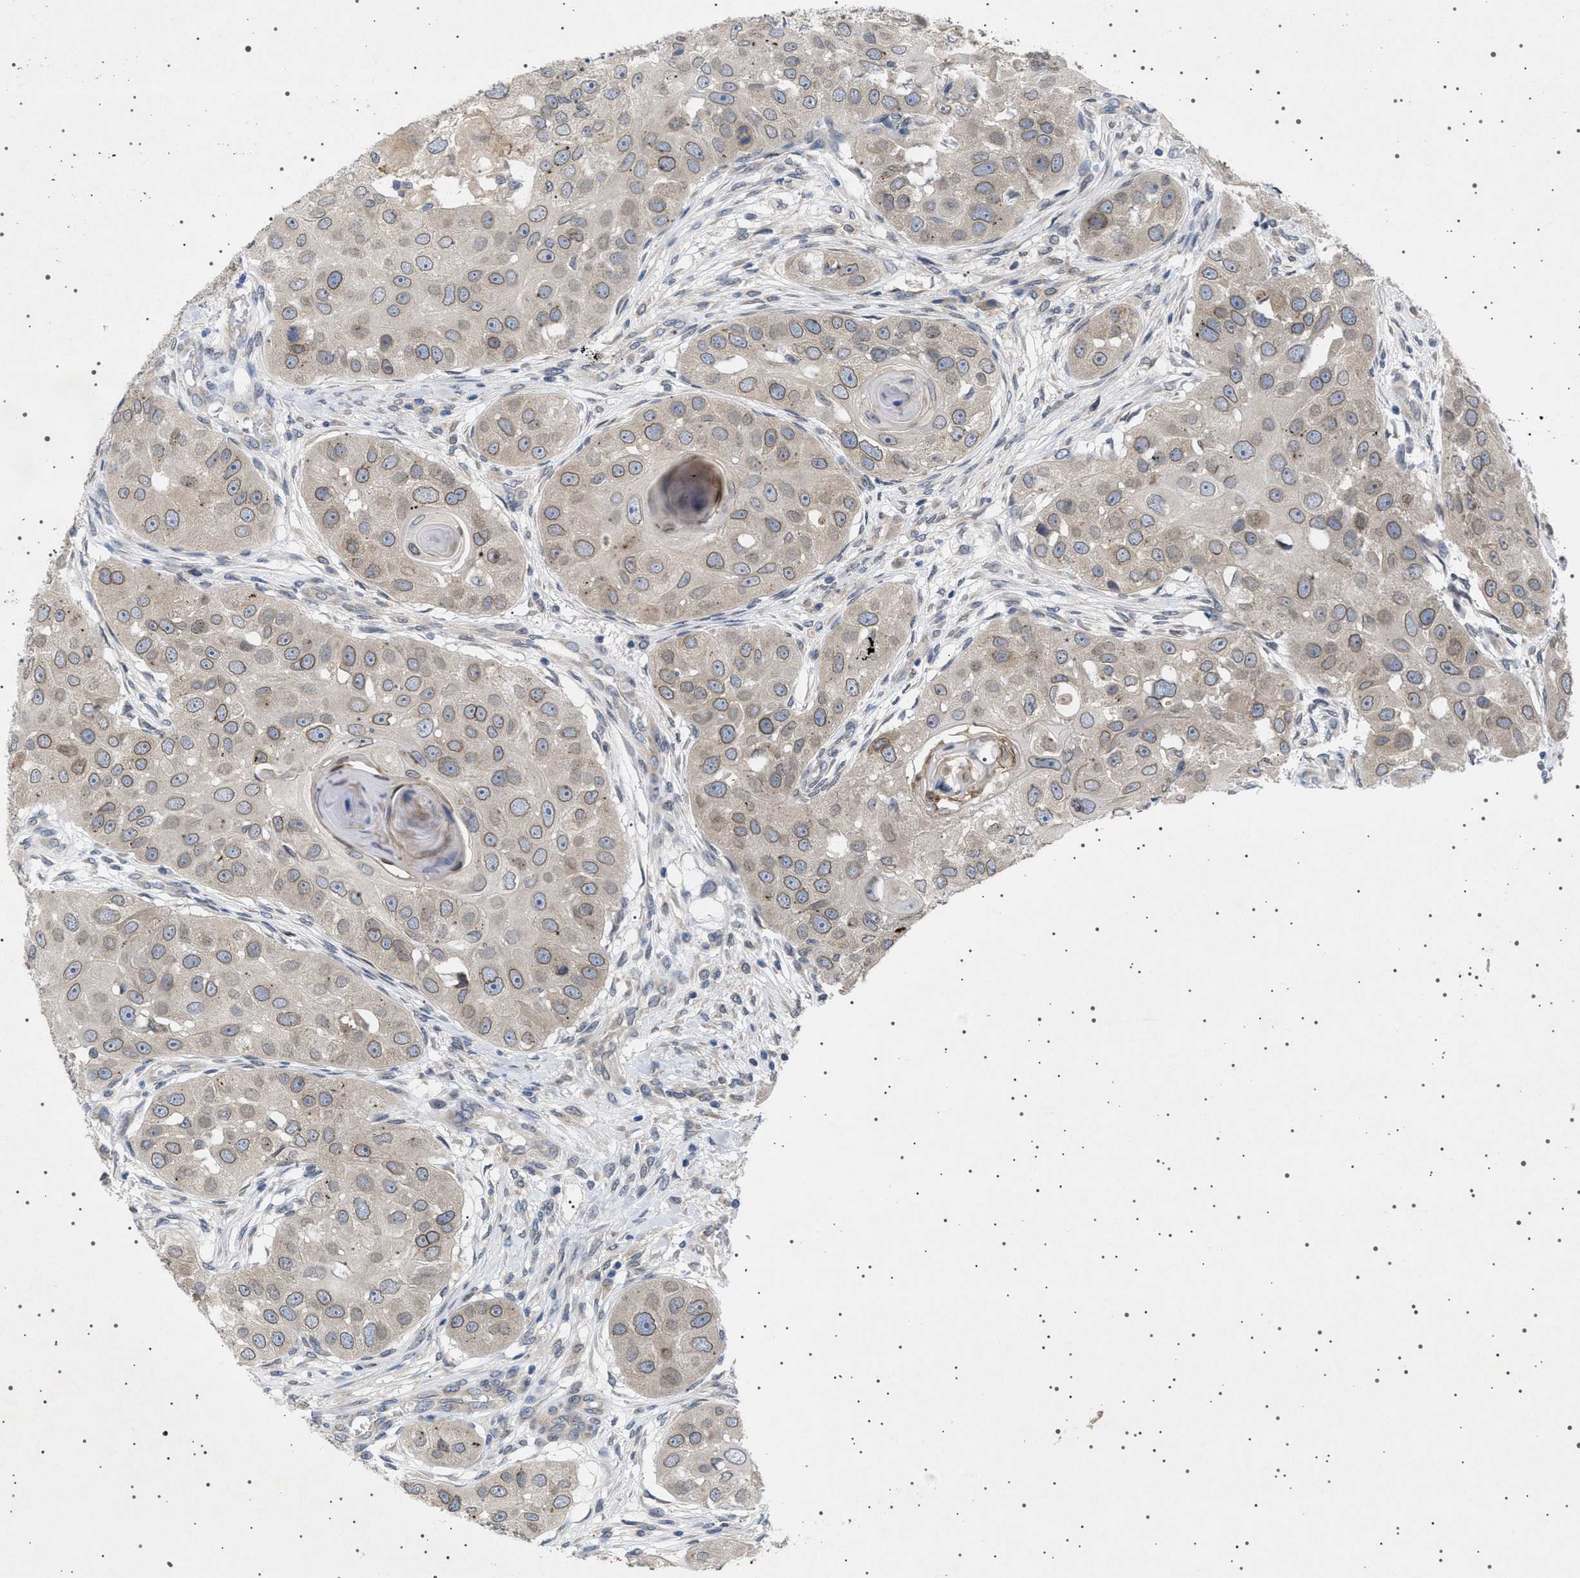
{"staining": {"intensity": "moderate", "quantity": ">75%", "location": "cytoplasmic/membranous,nuclear"}, "tissue": "head and neck cancer", "cell_type": "Tumor cells", "image_type": "cancer", "snomed": [{"axis": "morphology", "description": "Normal tissue, NOS"}, {"axis": "morphology", "description": "Squamous cell carcinoma, NOS"}, {"axis": "topography", "description": "Skeletal muscle"}, {"axis": "topography", "description": "Head-Neck"}], "caption": "Immunohistochemistry micrograph of neoplastic tissue: human head and neck cancer (squamous cell carcinoma) stained using immunohistochemistry shows medium levels of moderate protein expression localized specifically in the cytoplasmic/membranous and nuclear of tumor cells, appearing as a cytoplasmic/membranous and nuclear brown color.", "gene": "NUP93", "patient": {"sex": "male", "age": 51}}